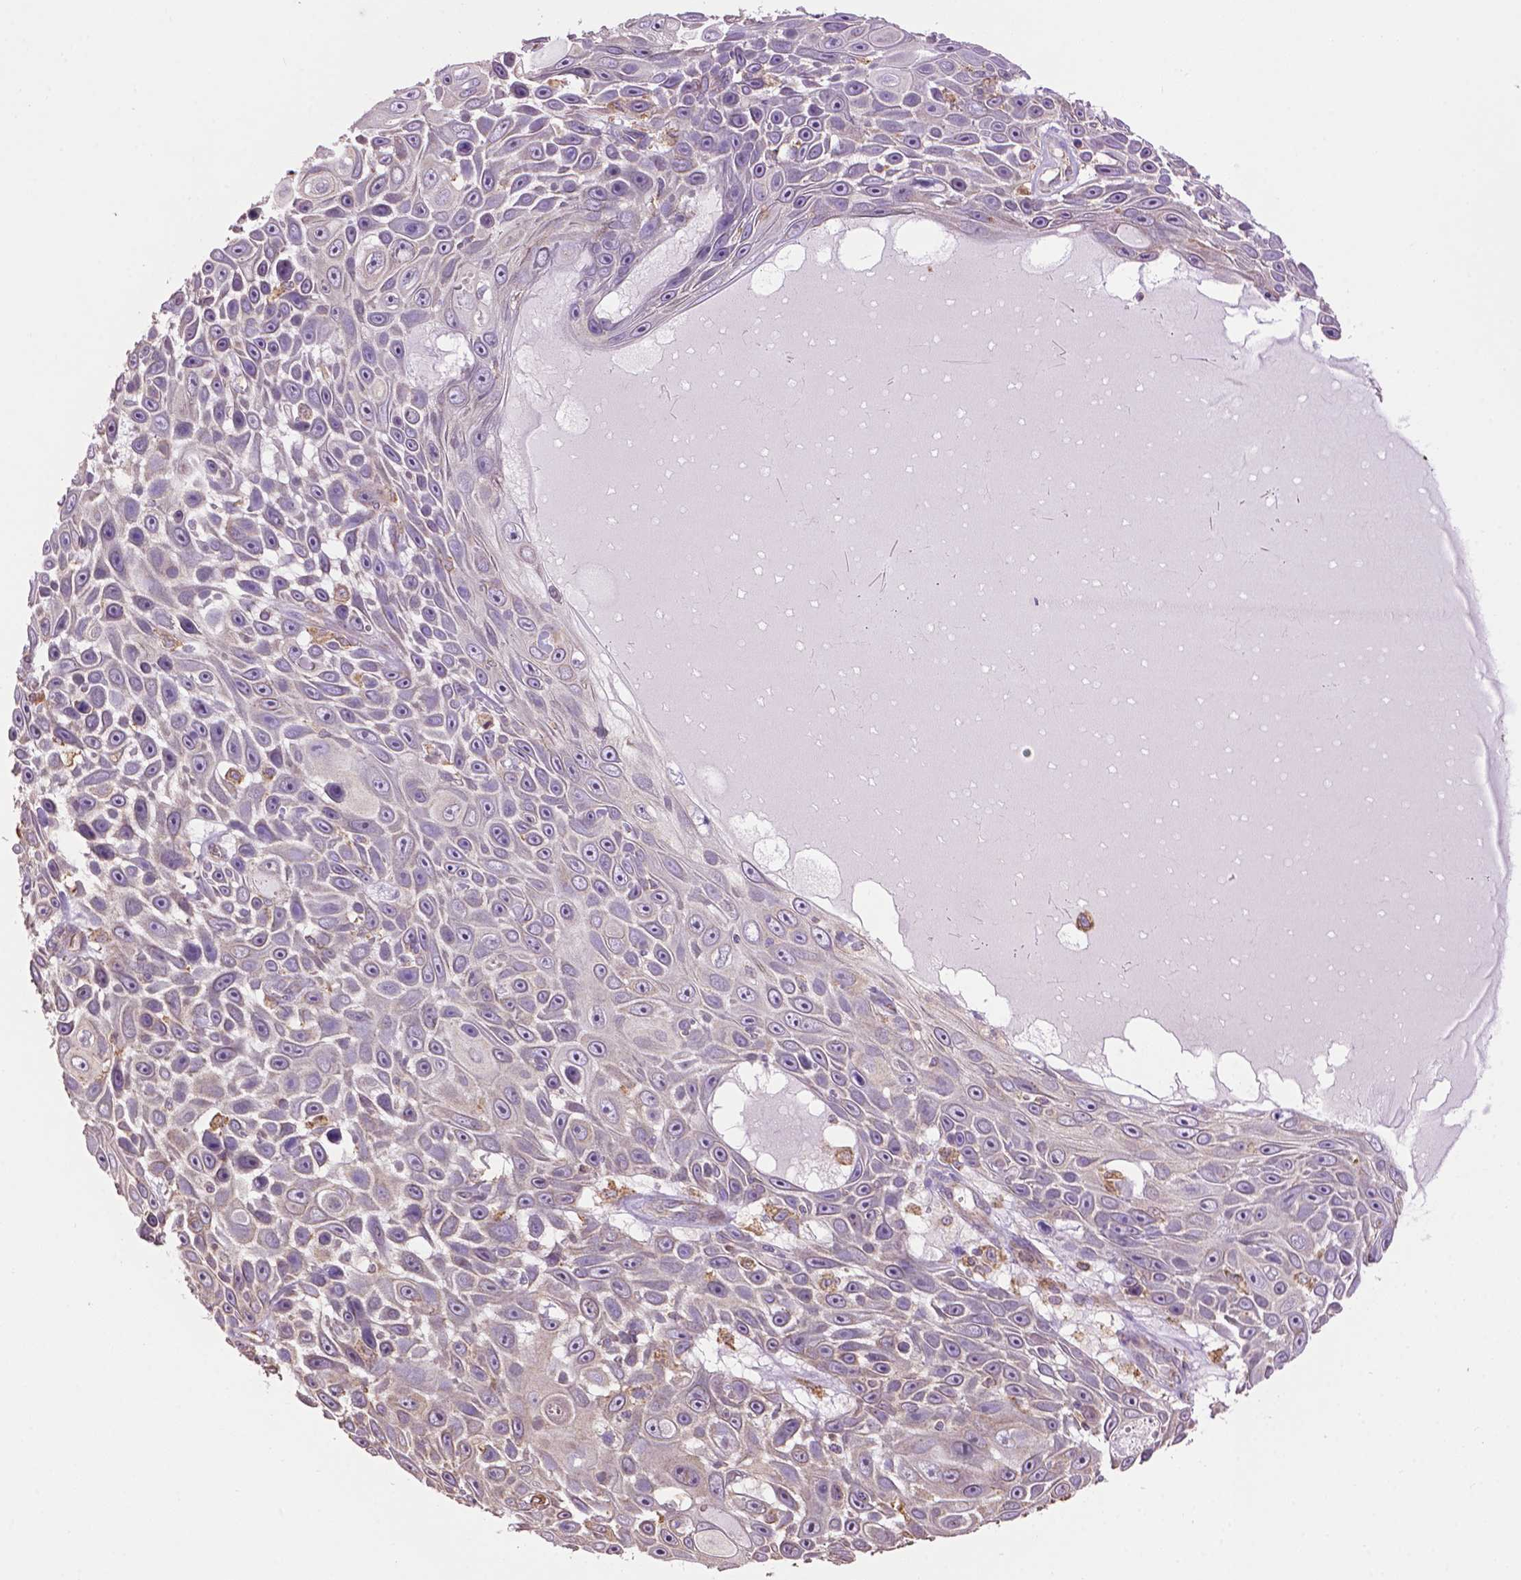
{"staining": {"intensity": "negative", "quantity": "none", "location": "none"}, "tissue": "skin cancer", "cell_type": "Tumor cells", "image_type": "cancer", "snomed": [{"axis": "morphology", "description": "Squamous cell carcinoma, NOS"}, {"axis": "topography", "description": "Skin"}], "caption": "This micrograph is of skin cancer stained with IHC to label a protein in brown with the nuclei are counter-stained blue. There is no staining in tumor cells.", "gene": "PPP2R5E", "patient": {"sex": "male", "age": 82}}